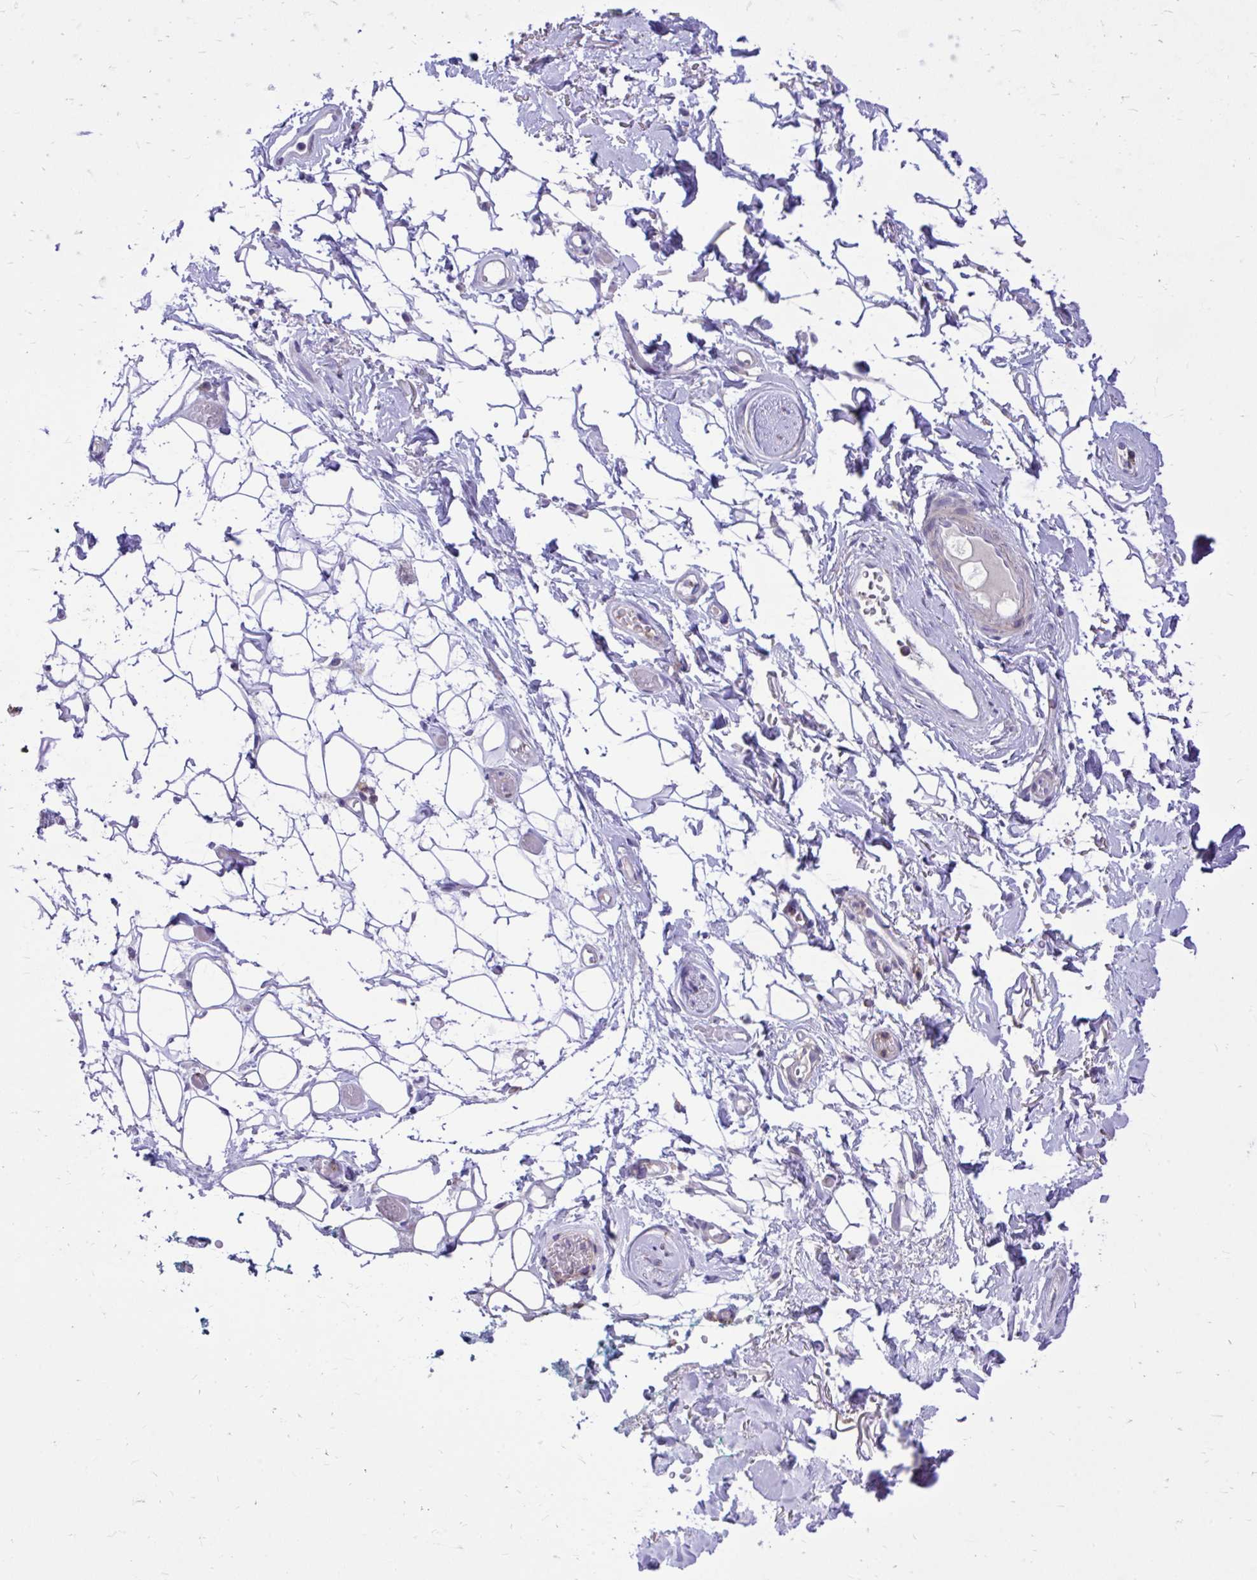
{"staining": {"intensity": "negative", "quantity": "none", "location": "none"}, "tissue": "adipose tissue", "cell_type": "Adipocytes", "image_type": "normal", "snomed": [{"axis": "morphology", "description": "Normal tissue, NOS"}, {"axis": "topography", "description": "Anal"}, {"axis": "topography", "description": "Peripheral nerve tissue"}], "caption": "This is a image of IHC staining of unremarkable adipose tissue, which shows no staining in adipocytes. (DAB IHC with hematoxylin counter stain).", "gene": "TLR7", "patient": {"sex": "male", "age": 78}}